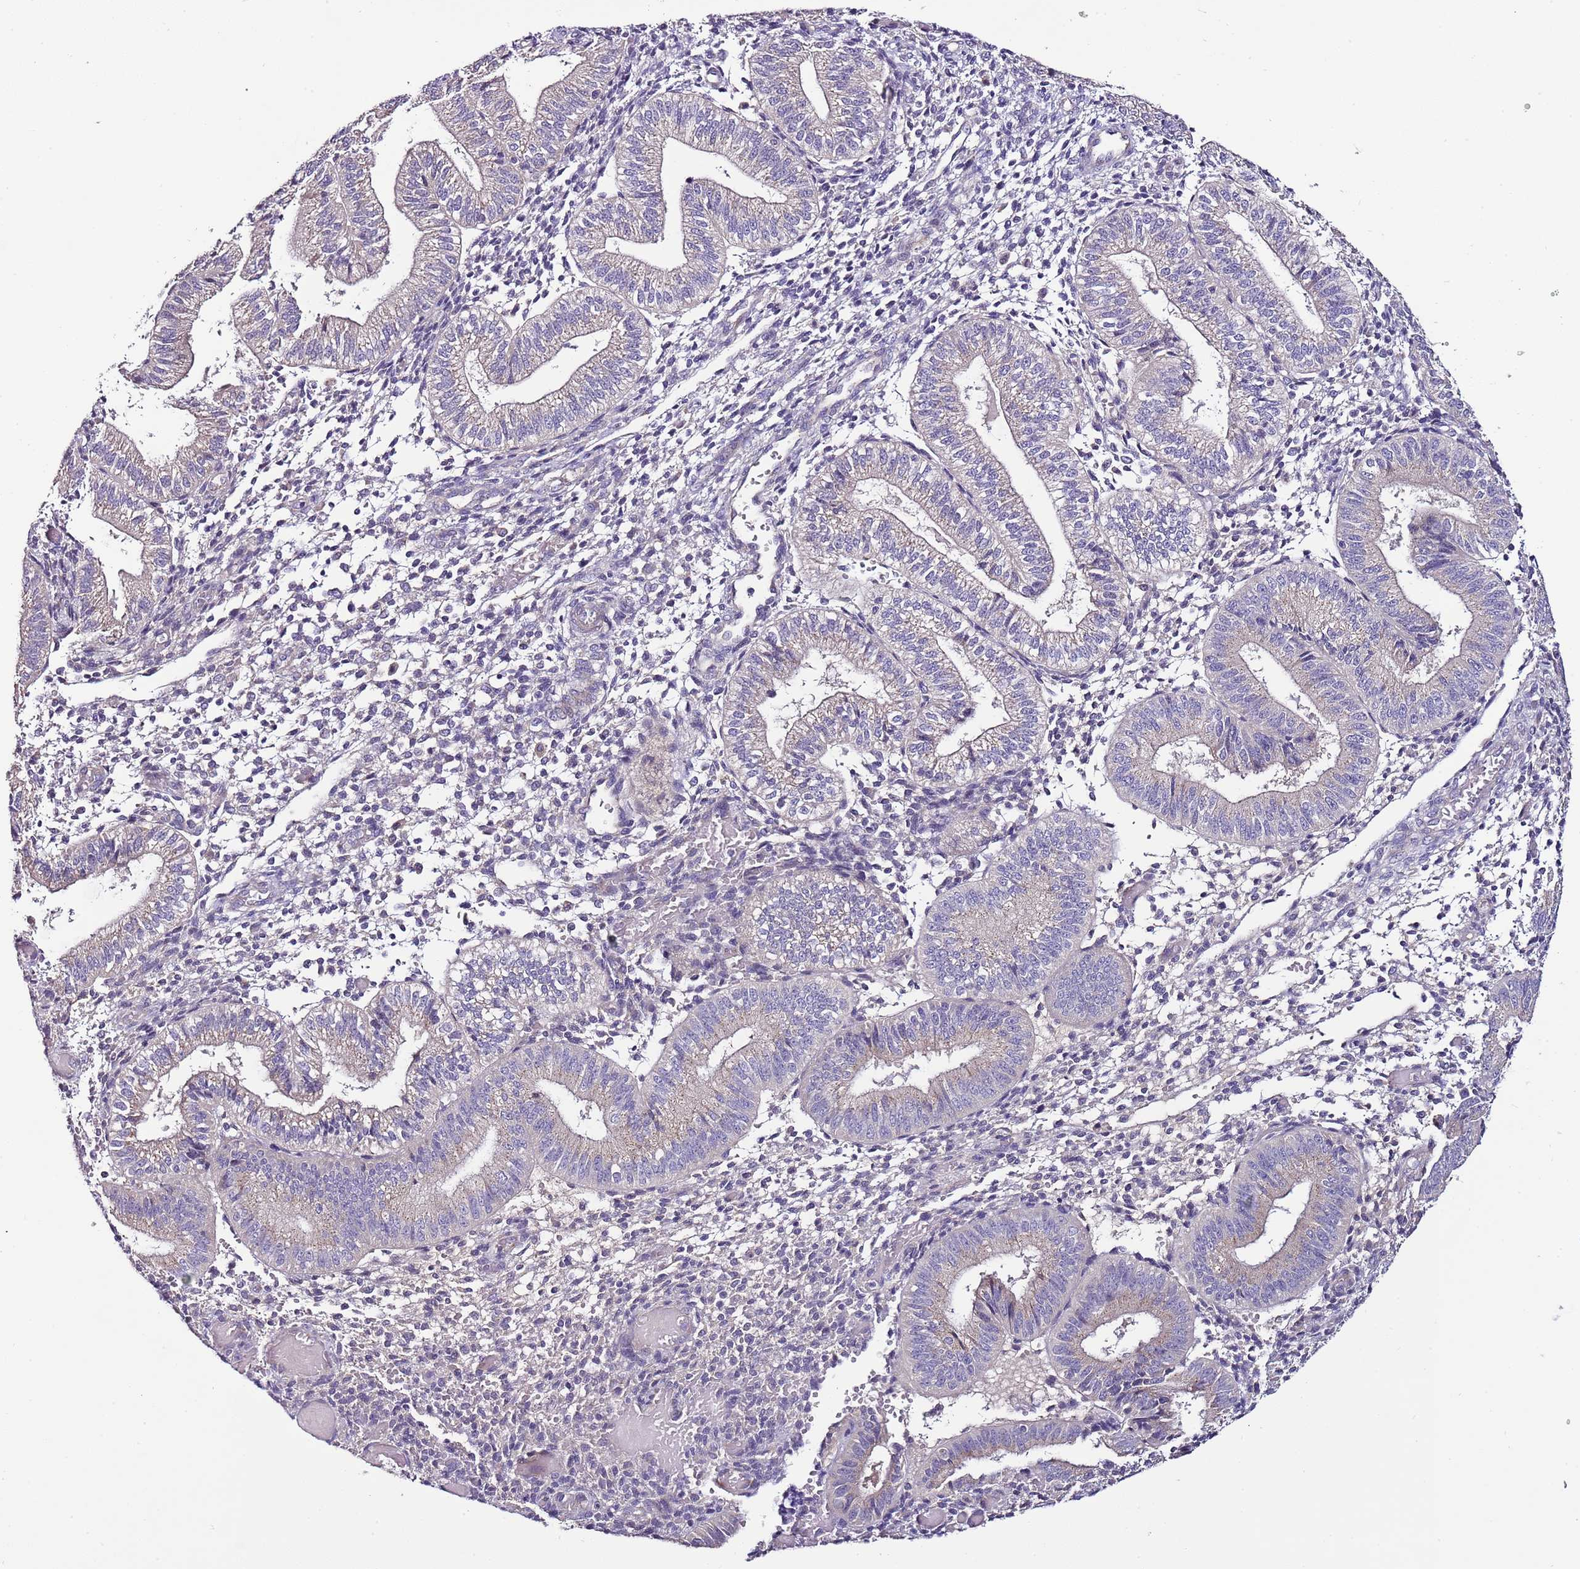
{"staining": {"intensity": "negative", "quantity": "none", "location": "none"}, "tissue": "endometrium", "cell_type": "Cells in endometrial stroma", "image_type": "normal", "snomed": [{"axis": "morphology", "description": "Normal tissue, NOS"}, {"axis": "topography", "description": "Endometrium"}], "caption": "This is a histopathology image of IHC staining of normal endometrium, which shows no expression in cells in endometrial stroma.", "gene": "FAM20A", "patient": {"sex": "female", "age": 34}}